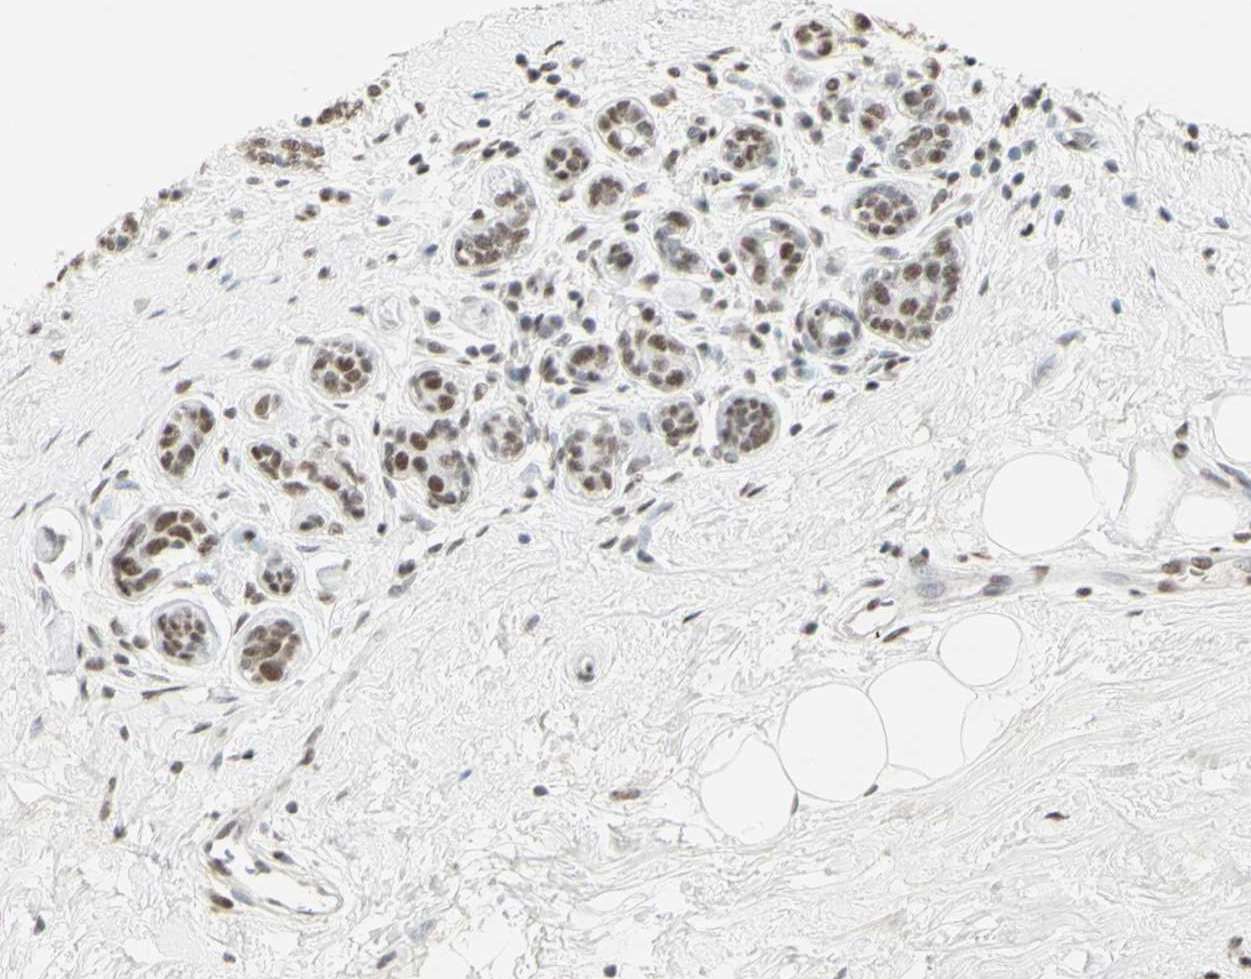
{"staining": {"intensity": "moderate", "quantity": ">75%", "location": "nuclear"}, "tissue": "breast cancer", "cell_type": "Tumor cells", "image_type": "cancer", "snomed": [{"axis": "morphology", "description": "Normal tissue, NOS"}, {"axis": "morphology", "description": "Duct carcinoma"}, {"axis": "topography", "description": "Breast"}], "caption": "Immunohistochemical staining of breast cancer (intraductal carcinoma) shows medium levels of moderate nuclear protein expression in approximately >75% of tumor cells.", "gene": "TRIM28", "patient": {"sex": "female", "age": 39}}